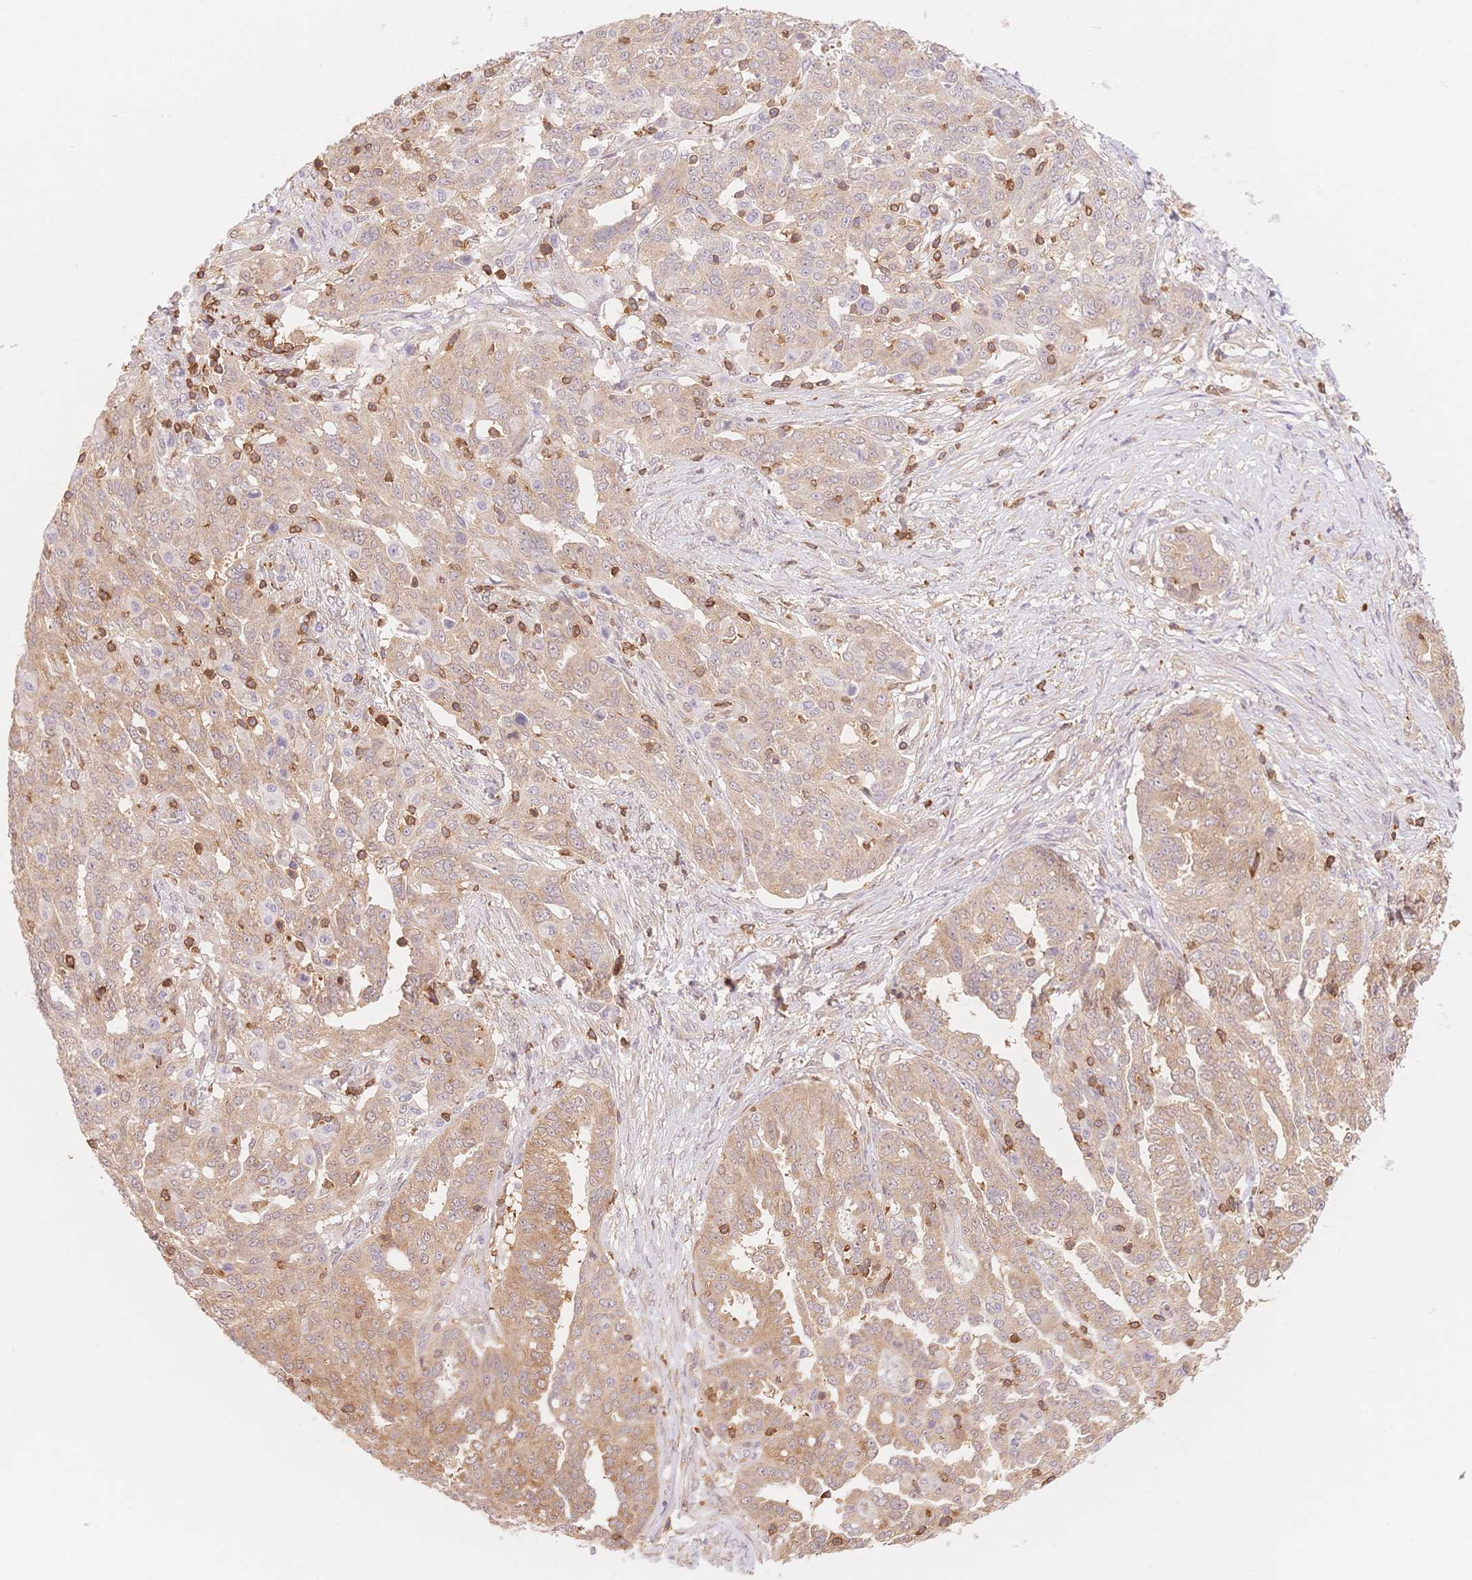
{"staining": {"intensity": "weak", "quantity": "25%-75%", "location": "cytoplasmic/membranous"}, "tissue": "ovarian cancer", "cell_type": "Tumor cells", "image_type": "cancer", "snomed": [{"axis": "morphology", "description": "Cystadenocarcinoma, serous, NOS"}, {"axis": "topography", "description": "Ovary"}], "caption": "The histopathology image displays a brown stain indicating the presence of a protein in the cytoplasmic/membranous of tumor cells in serous cystadenocarcinoma (ovarian).", "gene": "STK39", "patient": {"sex": "female", "age": 67}}